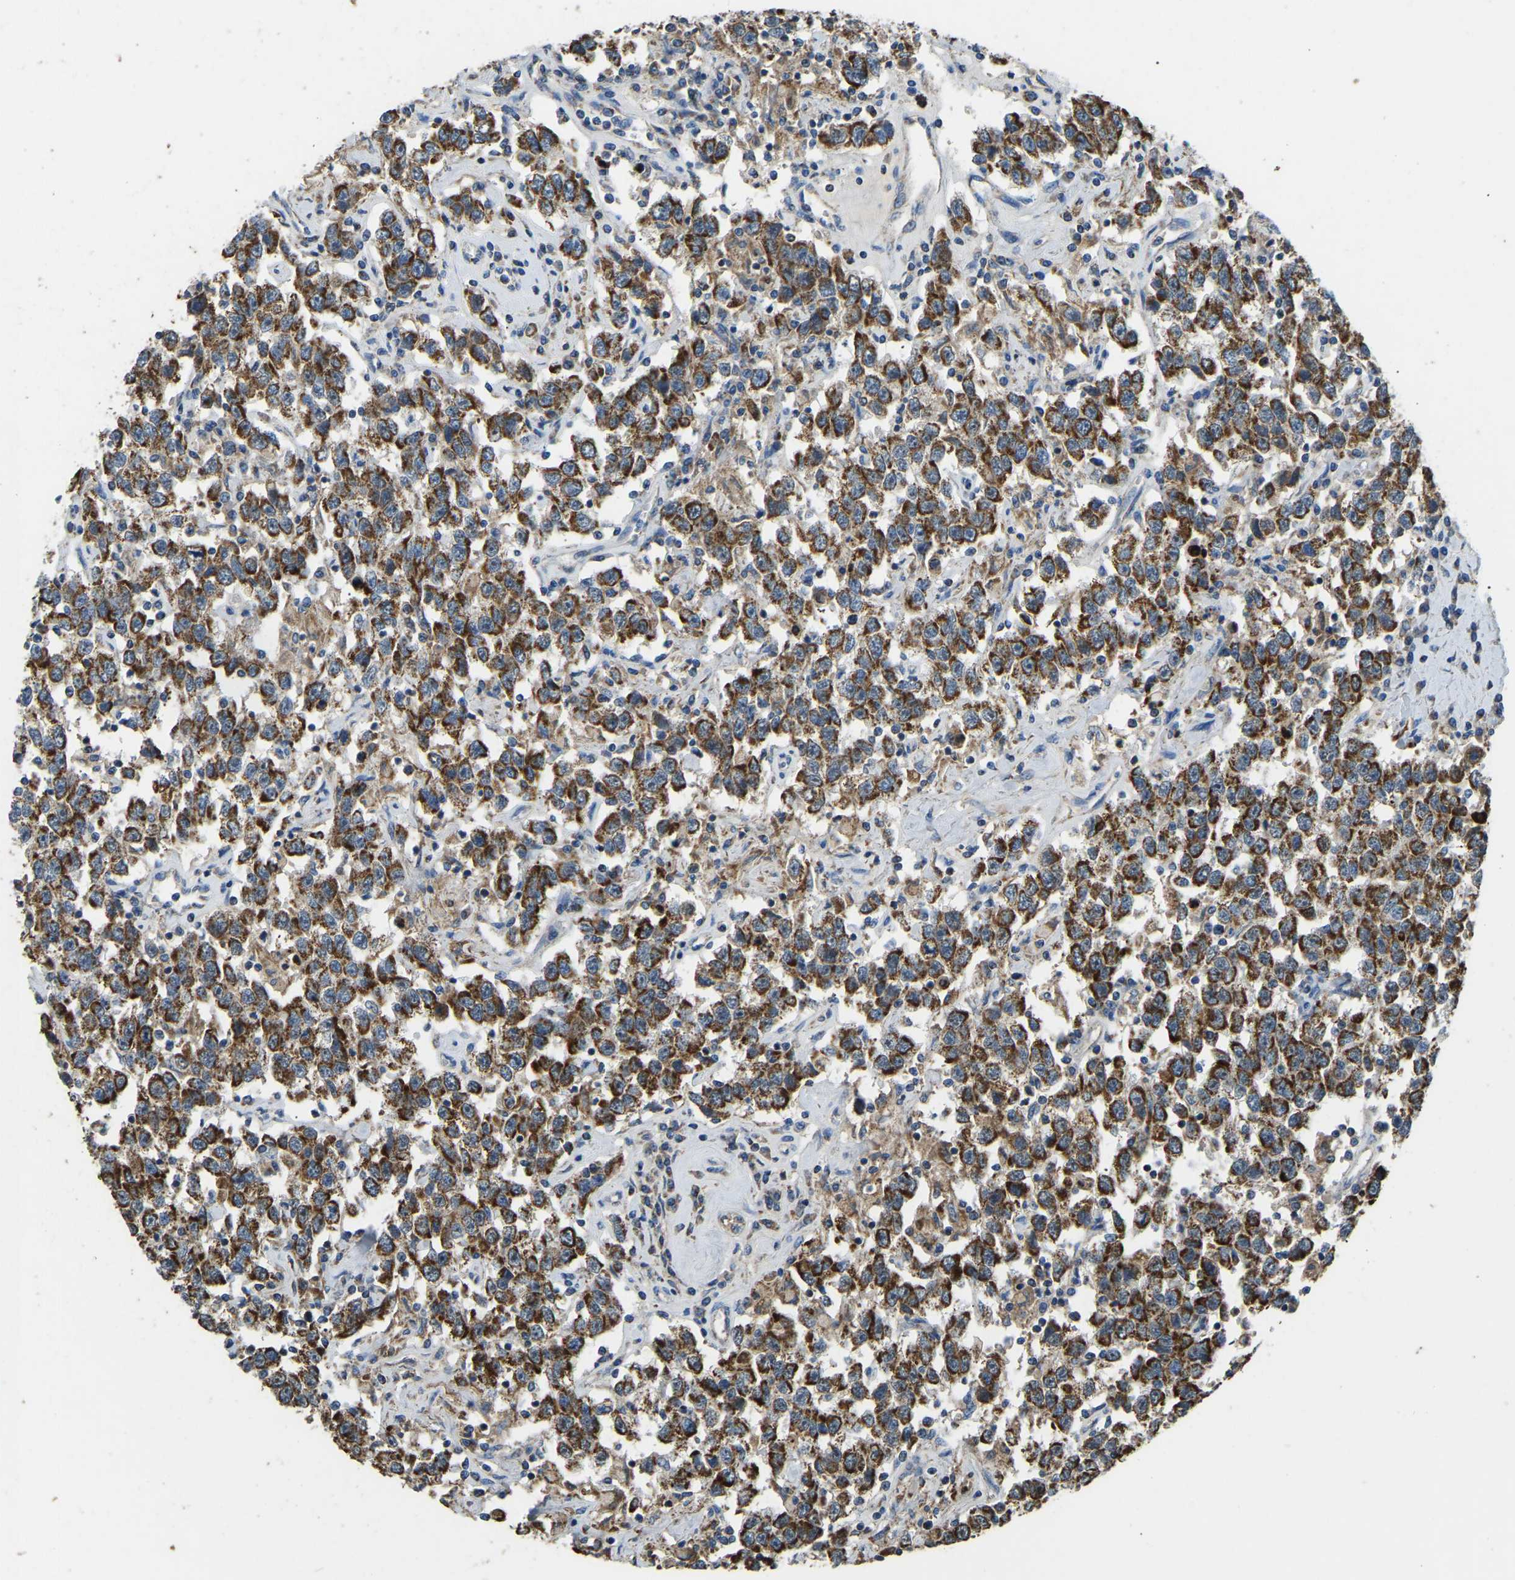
{"staining": {"intensity": "strong", "quantity": ">75%", "location": "cytoplasmic/membranous"}, "tissue": "testis cancer", "cell_type": "Tumor cells", "image_type": "cancer", "snomed": [{"axis": "morphology", "description": "Seminoma, NOS"}, {"axis": "topography", "description": "Testis"}], "caption": "This micrograph reveals IHC staining of human seminoma (testis), with high strong cytoplasmic/membranous expression in about >75% of tumor cells.", "gene": "ZNF200", "patient": {"sex": "male", "age": 41}}